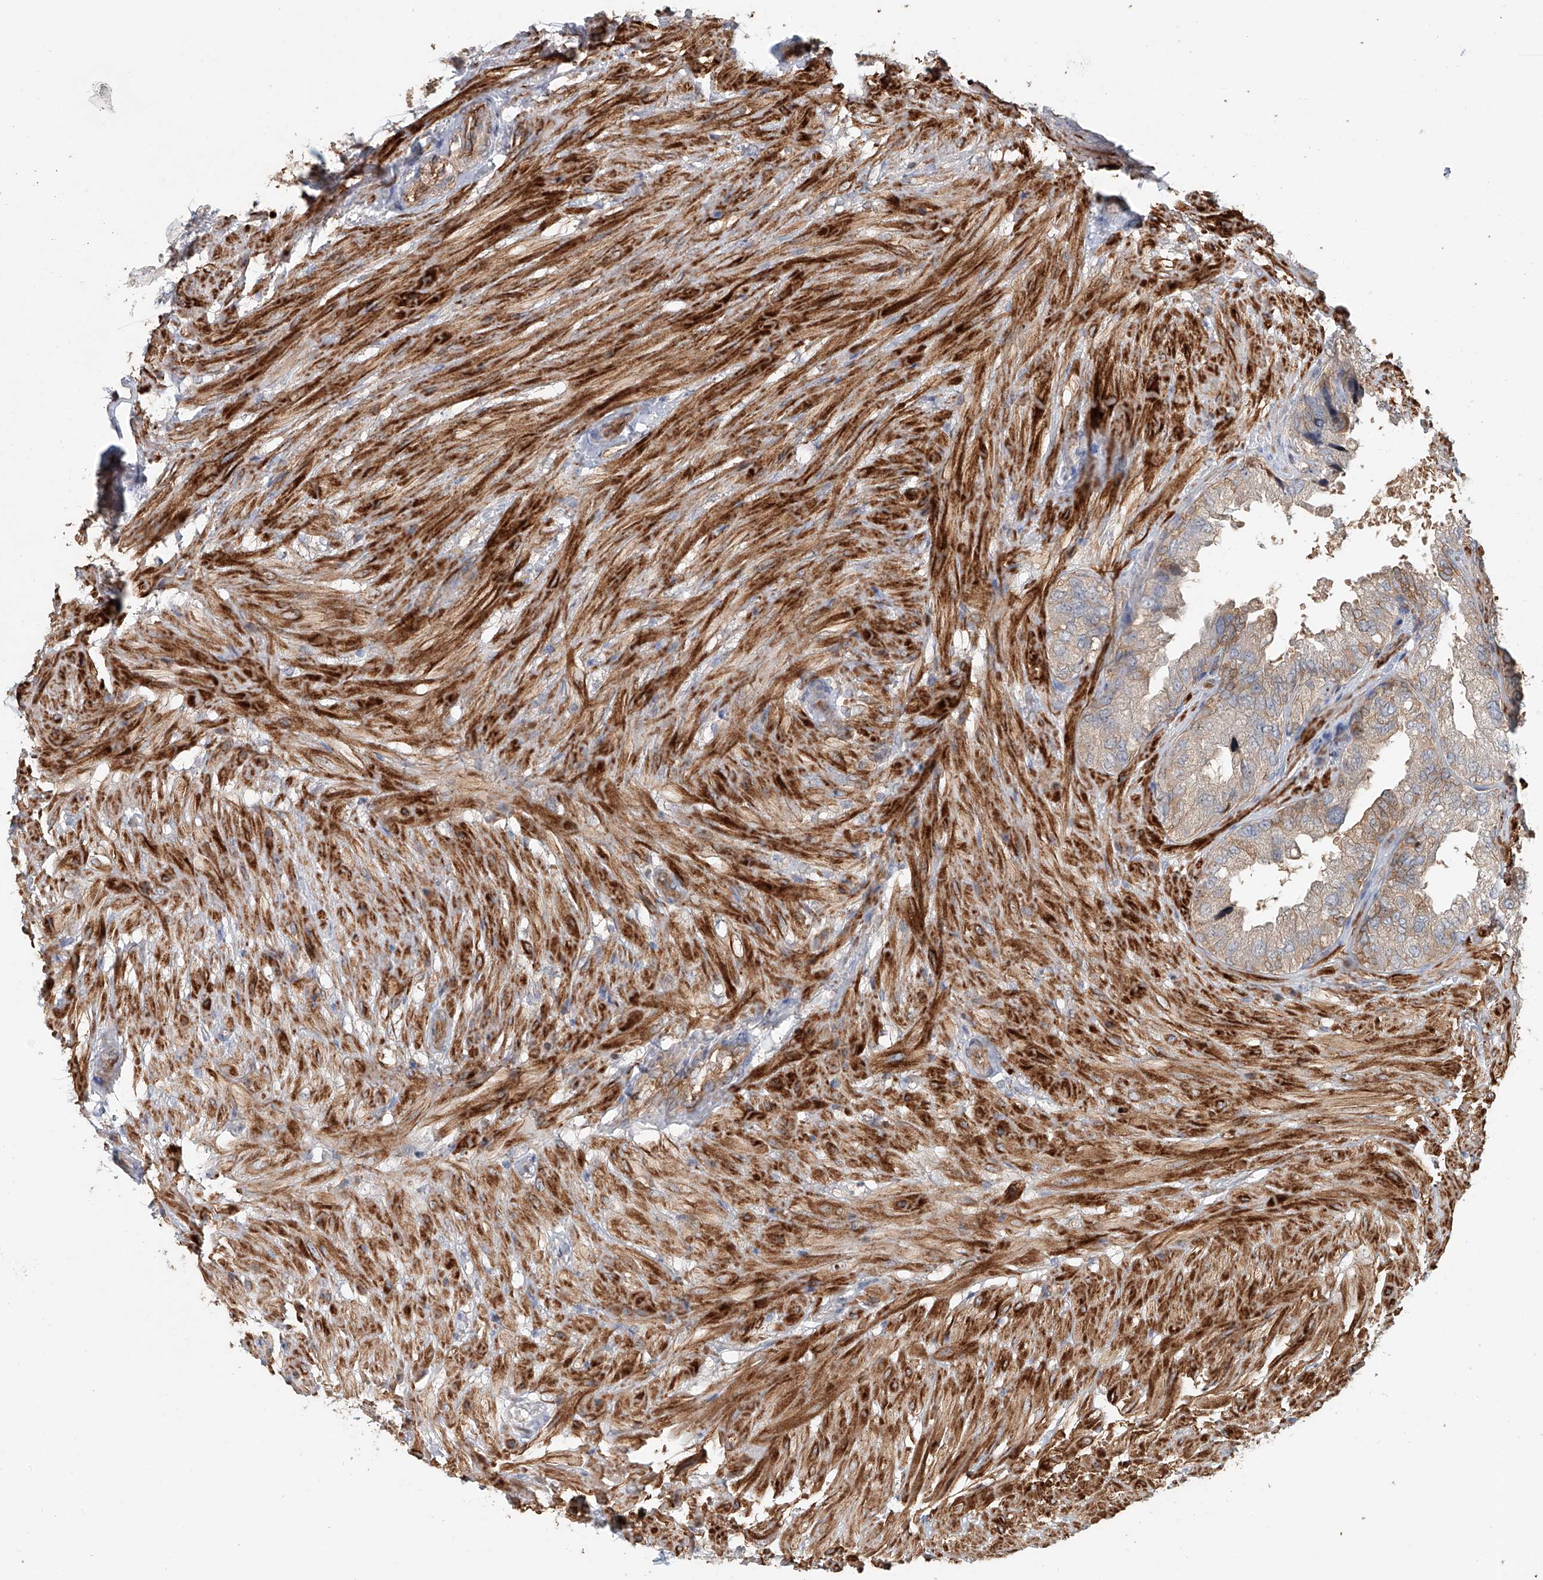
{"staining": {"intensity": "moderate", "quantity": "25%-75%", "location": "cytoplasmic/membranous"}, "tissue": "seminal vesicle", "cell_type": "Glandular cells", "image_type": "normal", "snomed": [{"axis": "morphology", "description": "Normal tissue, NOS"}, {"axis": "topography", "description": "Seminal veicle"}, {"axis": "topography", "description": "Peripheral nerve tissue"}], "caption": "Immunohistochemical staining of benign human seminal vesicle exhibits moderate cytoplasmic/membranous protein staining in about 25%-75% of glandular cells.", "gene": "FRYL", "patient": {"sex": "male", "age": 63}}